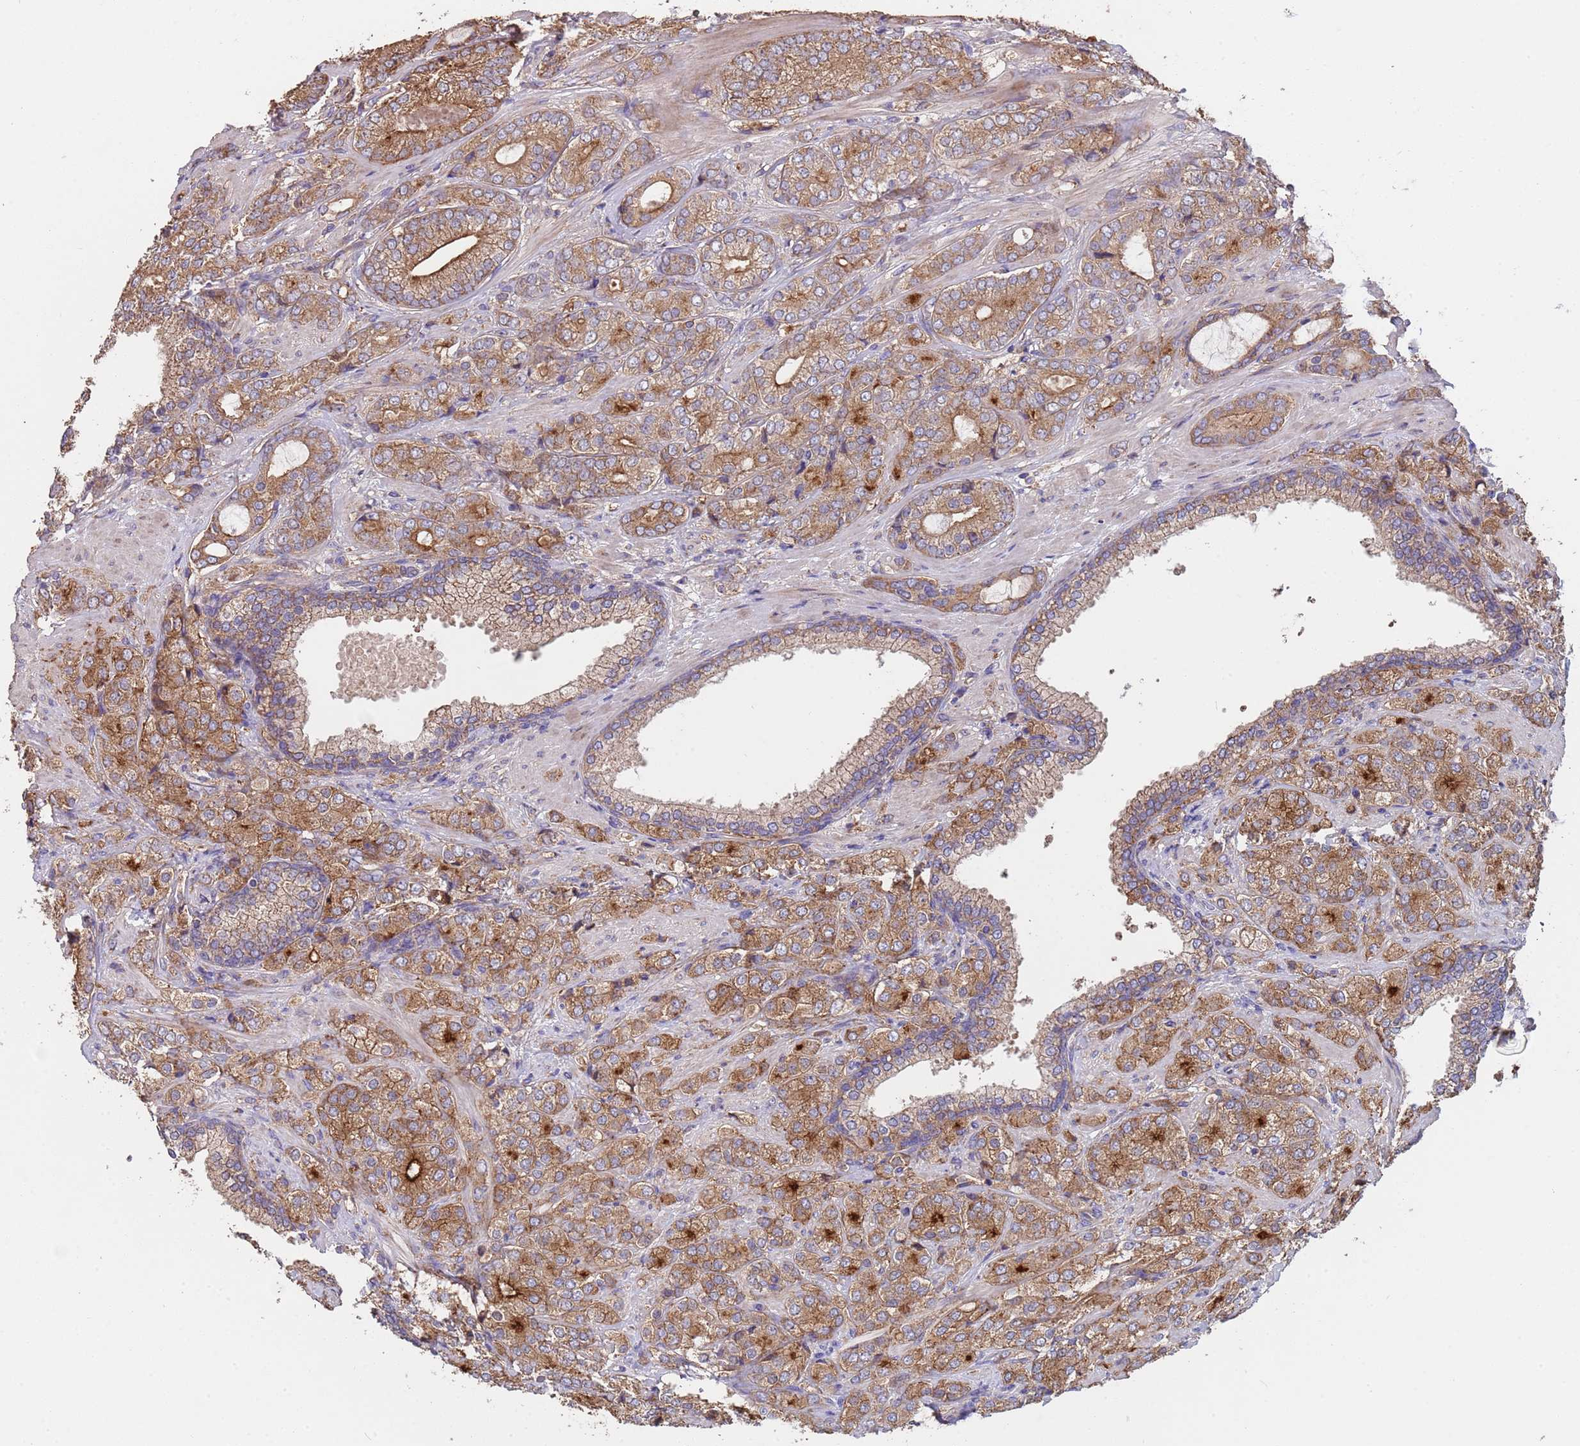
{"staining": {"intensity": "moderate", "quantity": ">75%", "location": "cytoplasmic/membranous"}, "tissue": "prostate cancer", "cell_type": "Tumor cells", "image_type": "cancer", "snomed": [{"axis": "morphology", "description": "Adenocarcinoma, High grade"}, {"axis": "topography", "description": "Prostate"}], "caption": "Immunohistochemistry (DAB (3,3'-diaminobenzidine)) staining of human adenocarcinoma (high-grade) (prostate) reveals moderate cytoplasmic/membranous protein positivity in about >75% of tumor cells. (DAB = brown stain, brightfield microscopy at high magnification).", "gene": "EEF1AKMT1", "patient": {"sex": "male", "age": 60}}